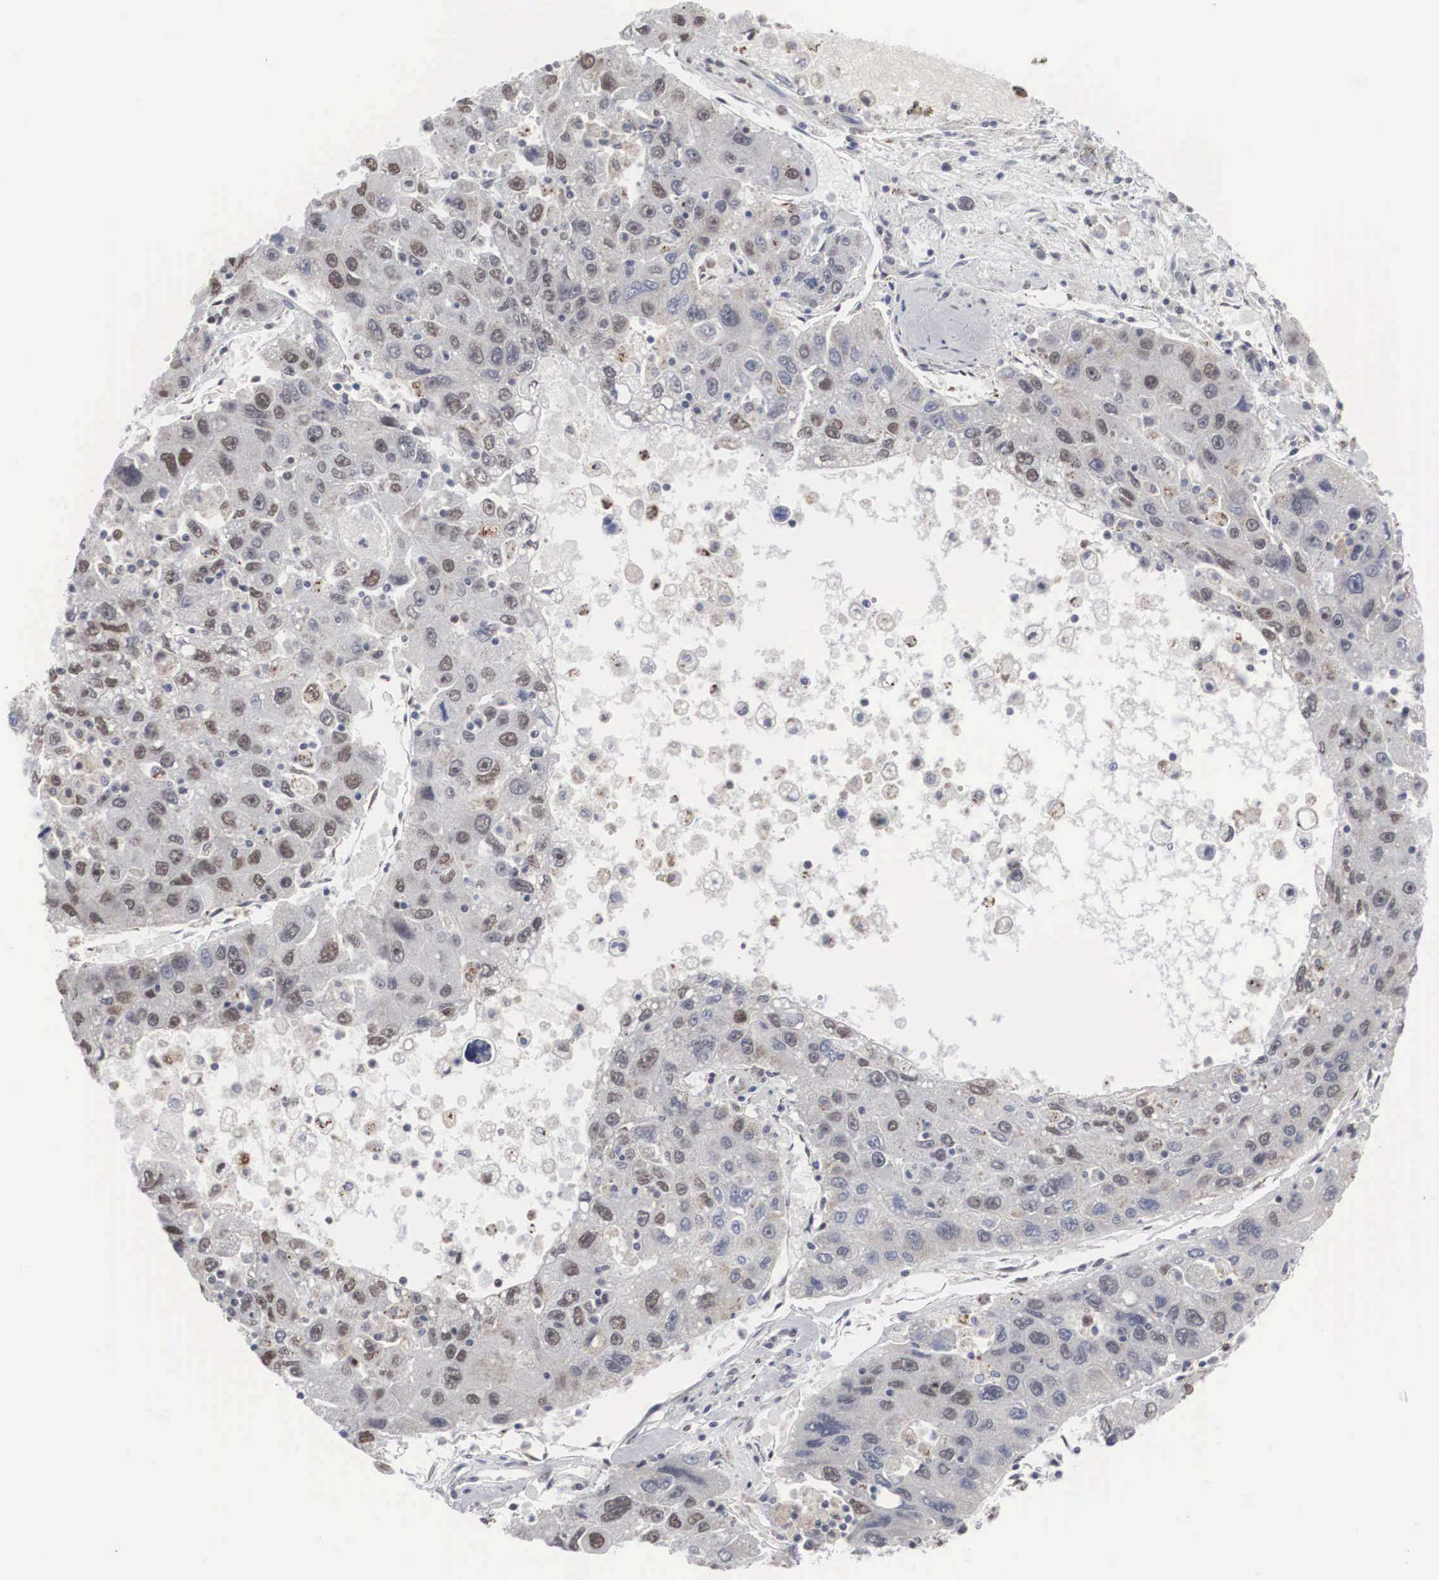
{"staining": {"intensity": "weak", "quantity": "<25%", "location": "nuclear"}, "tissue": "liver cancer", "cell_type": "Tumor cells", "image_type": "cancer", "snomed": [{"axis": "morphology", "description": "Carcinoma, Hepatocellular, NOS"}, {"axis": "topography", "description": "Liver"}], "caption": "Tumor cells are negative for brown protein staining in hepatocellular carcinoma (liver).", "gene": "AUTS2", "patient": {"sex": "male", "age": 49}}